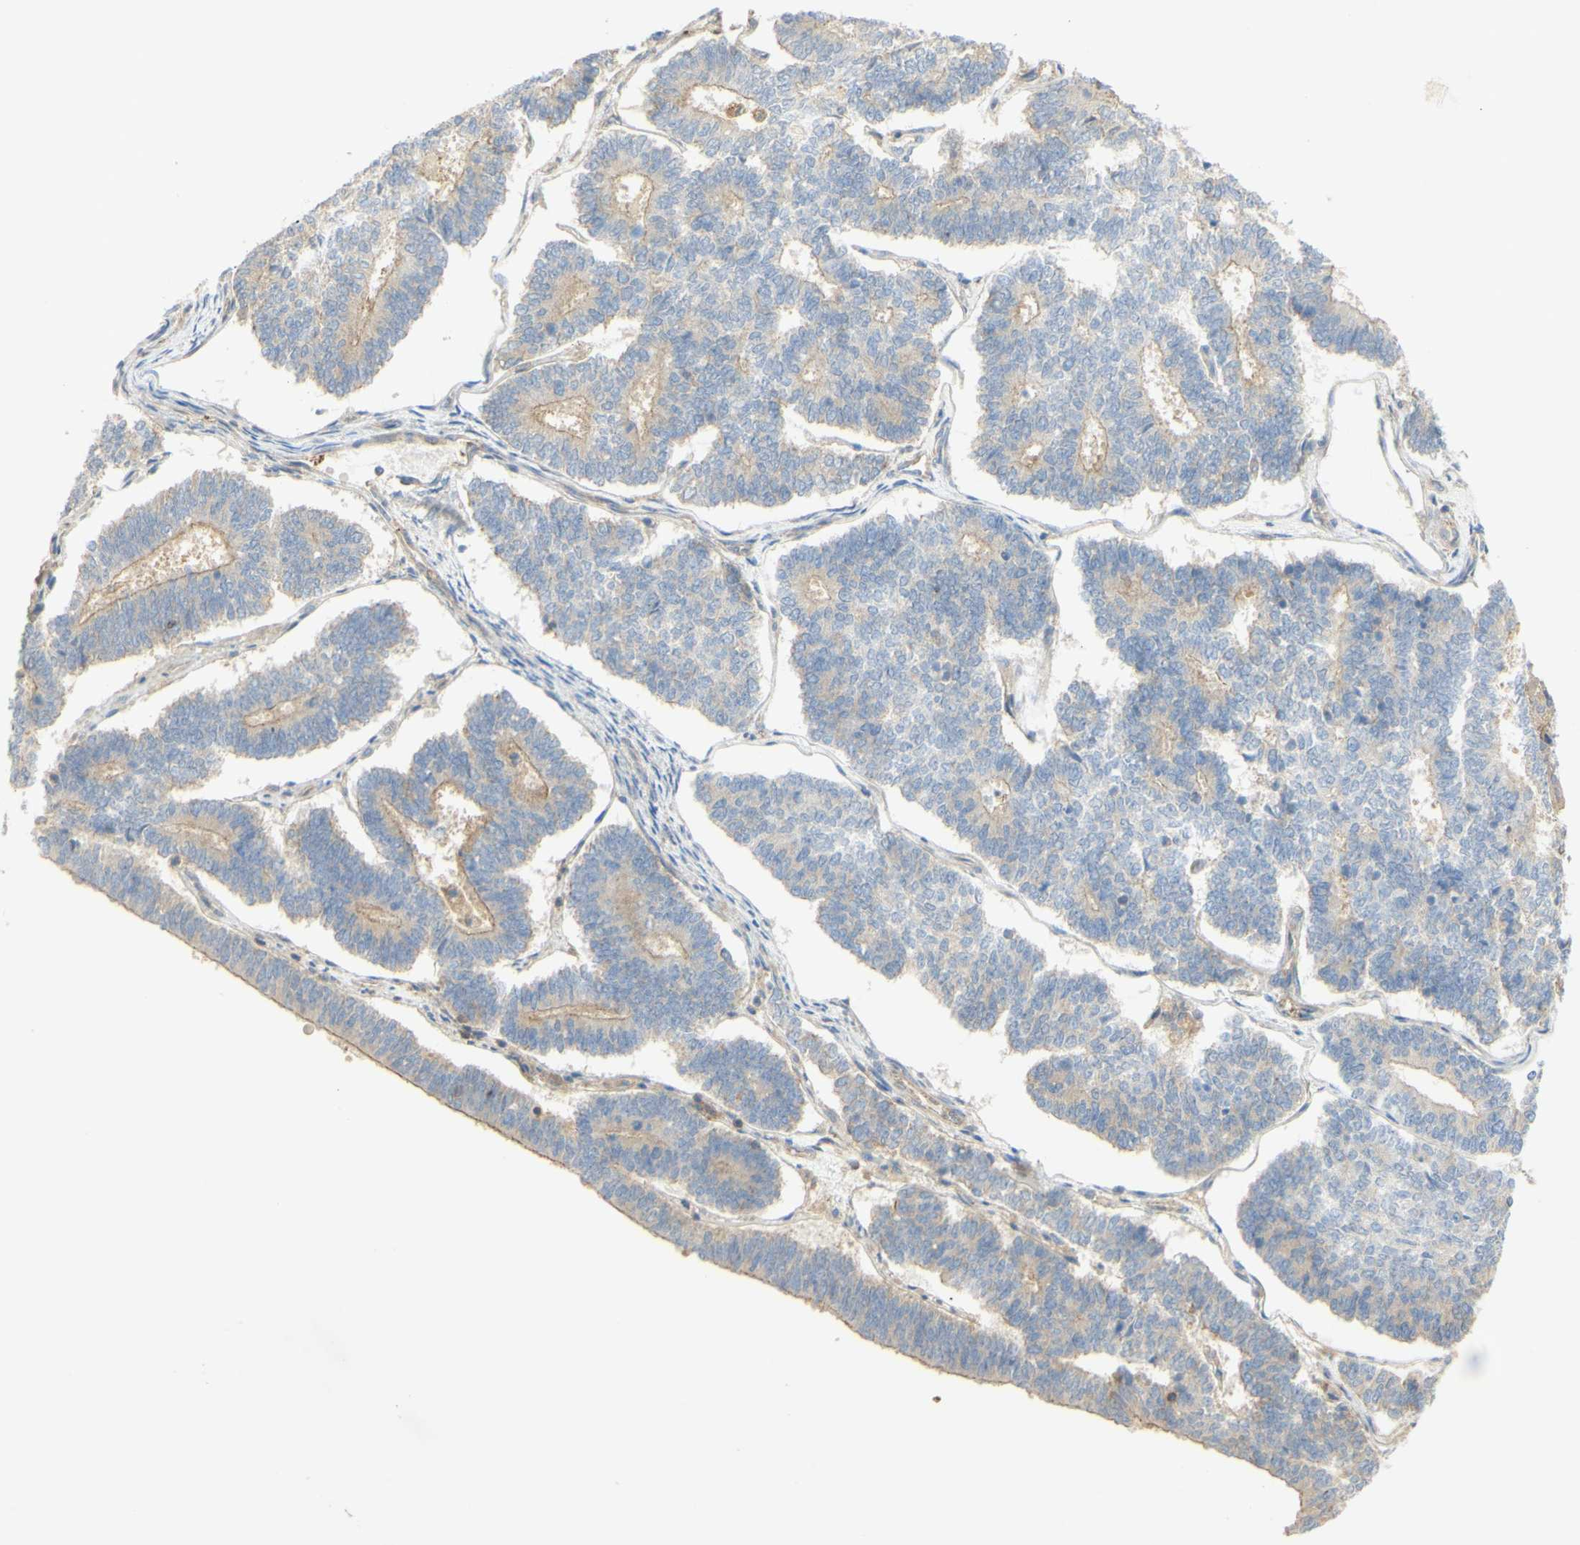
{"staining": {"intensity": "weak", "quantity": "25%-75%", "location": "cytoplasmic/membranous"}, "tissue": "endometrial cancer", "cell_type": "Tumor cells", "image_type": "cancer", "snomed": [{"axis": "morphology", "description": "Adenocarcinoma, NOS"}, {"axis": "topography", "description": "Endometrium"}], "caption": "Immunohistochemistry histopathology image of endometrial cancer (adenocarcinoma) stained for a protein (brown), which exhibits low levels of weak cytoplasmic/membranous expression in about 25%-75% of tumor cells.", "gene": "IKBKG", "patient": {"sex": "female", "age": 70}}